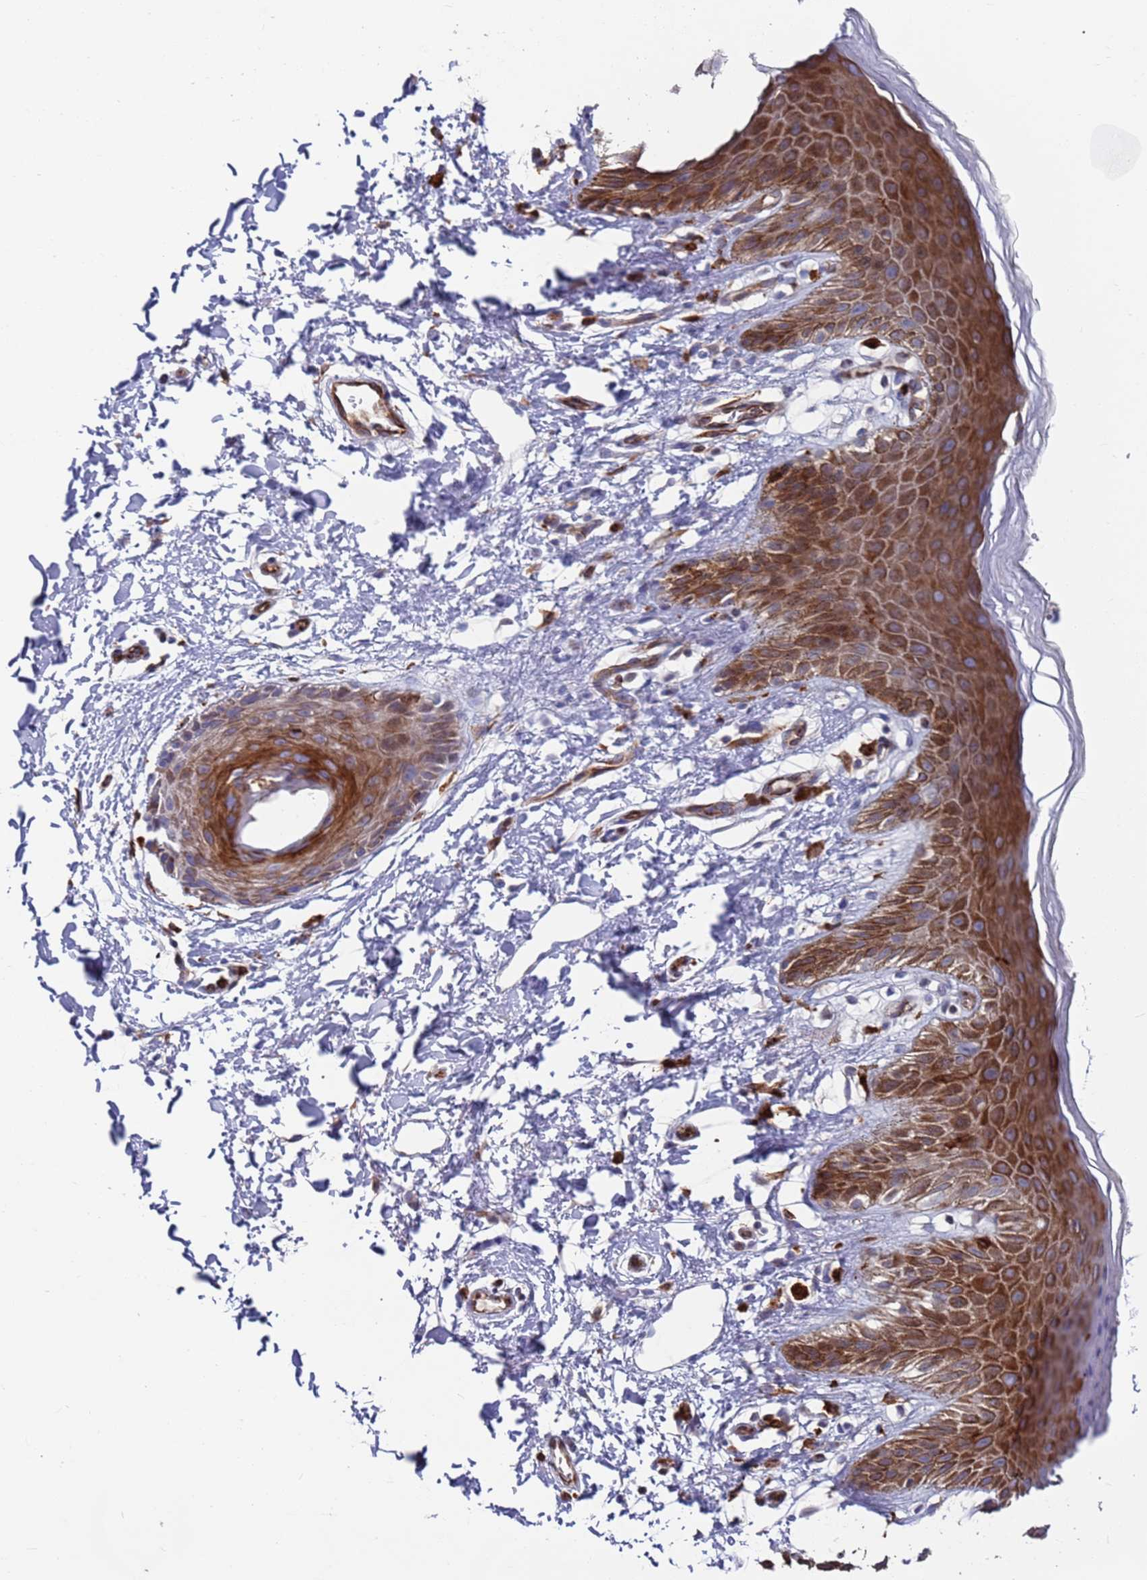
{"staining": {"intensity": "strong", "quantity": "25%-75%", "location": "cytoplasmic/membranous"}, "tissue": "skin", "cell_type": "Epidermal cells", "image_type": "normal", "snomed": [{"axis": "morphology", "description": "Normal tissue, NOS"}, {"axis": "topography", "description": "Anal"}], "caption": "Immunohistochemistry (IHC) histopathology image of benign skin: skin stained using IHC reveals high levels of strong protein expression localized specifically in the cytoplasmic/membranous of epidermal cells, appearing as a cytoplasmic/membranous brown color.", "gene": "GREB1L", "patient": {"sex": "male", "age": 44}}